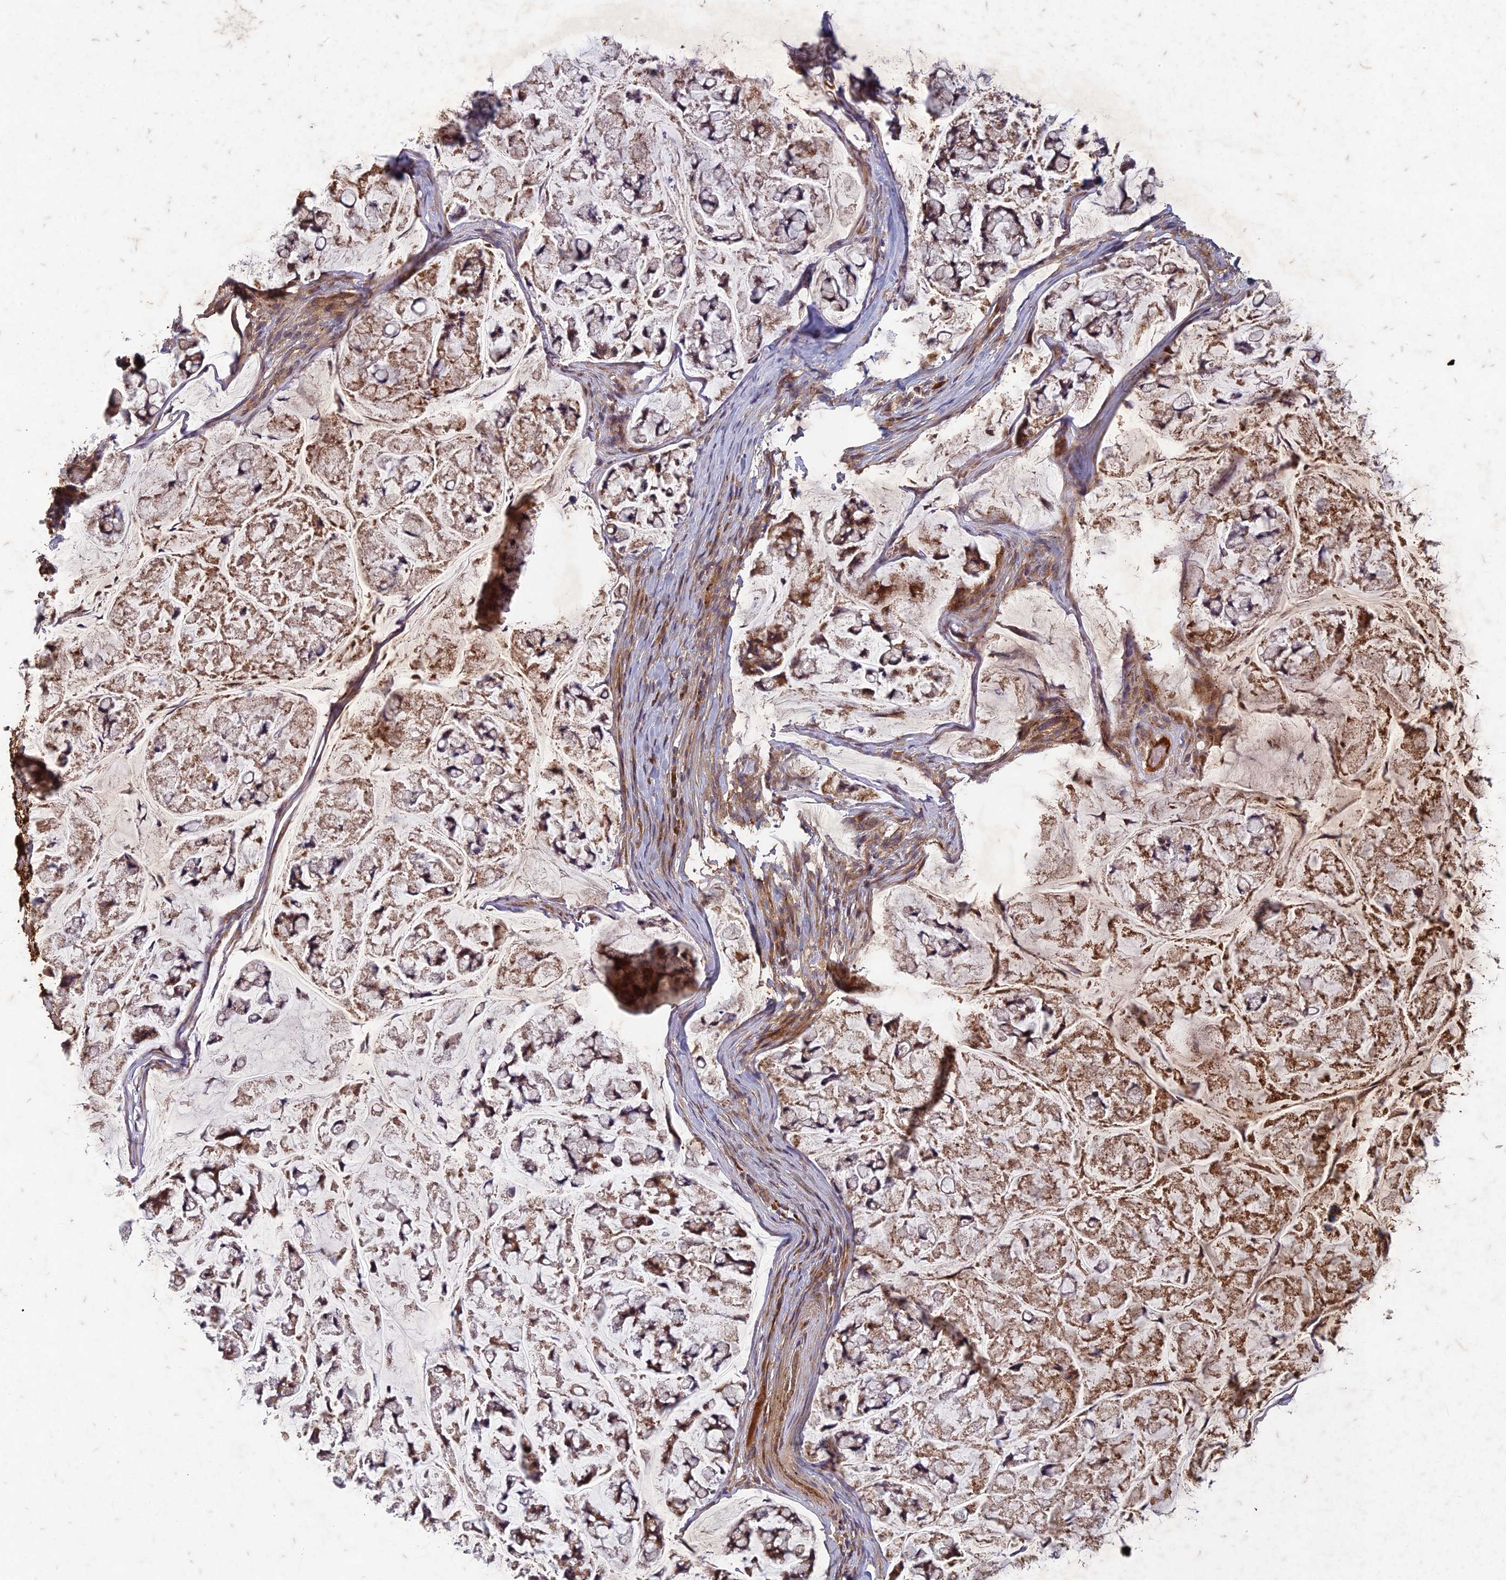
{"staining": {"intensity": "moderate", "quantity": ">75%", "location": "cytoplasmic/membranous"}, "tissue": "stomach cancer", "cell_type": "Tumor cells", "image_type": "cancer", "snomed": [{"axis": "morphology", "description": "Adenocarcinoma, NOS"}, {"axis": "topography", "description": "Stomach, lower"}], "caption": "This image reveals IHC staining of human stomach adenocarcinoma, with medium moderate cytoplasmic/membranous expression in about >75% of tumor cells.", "gene": "TCF25", "patient": {"sex": "male", "age": 67}}